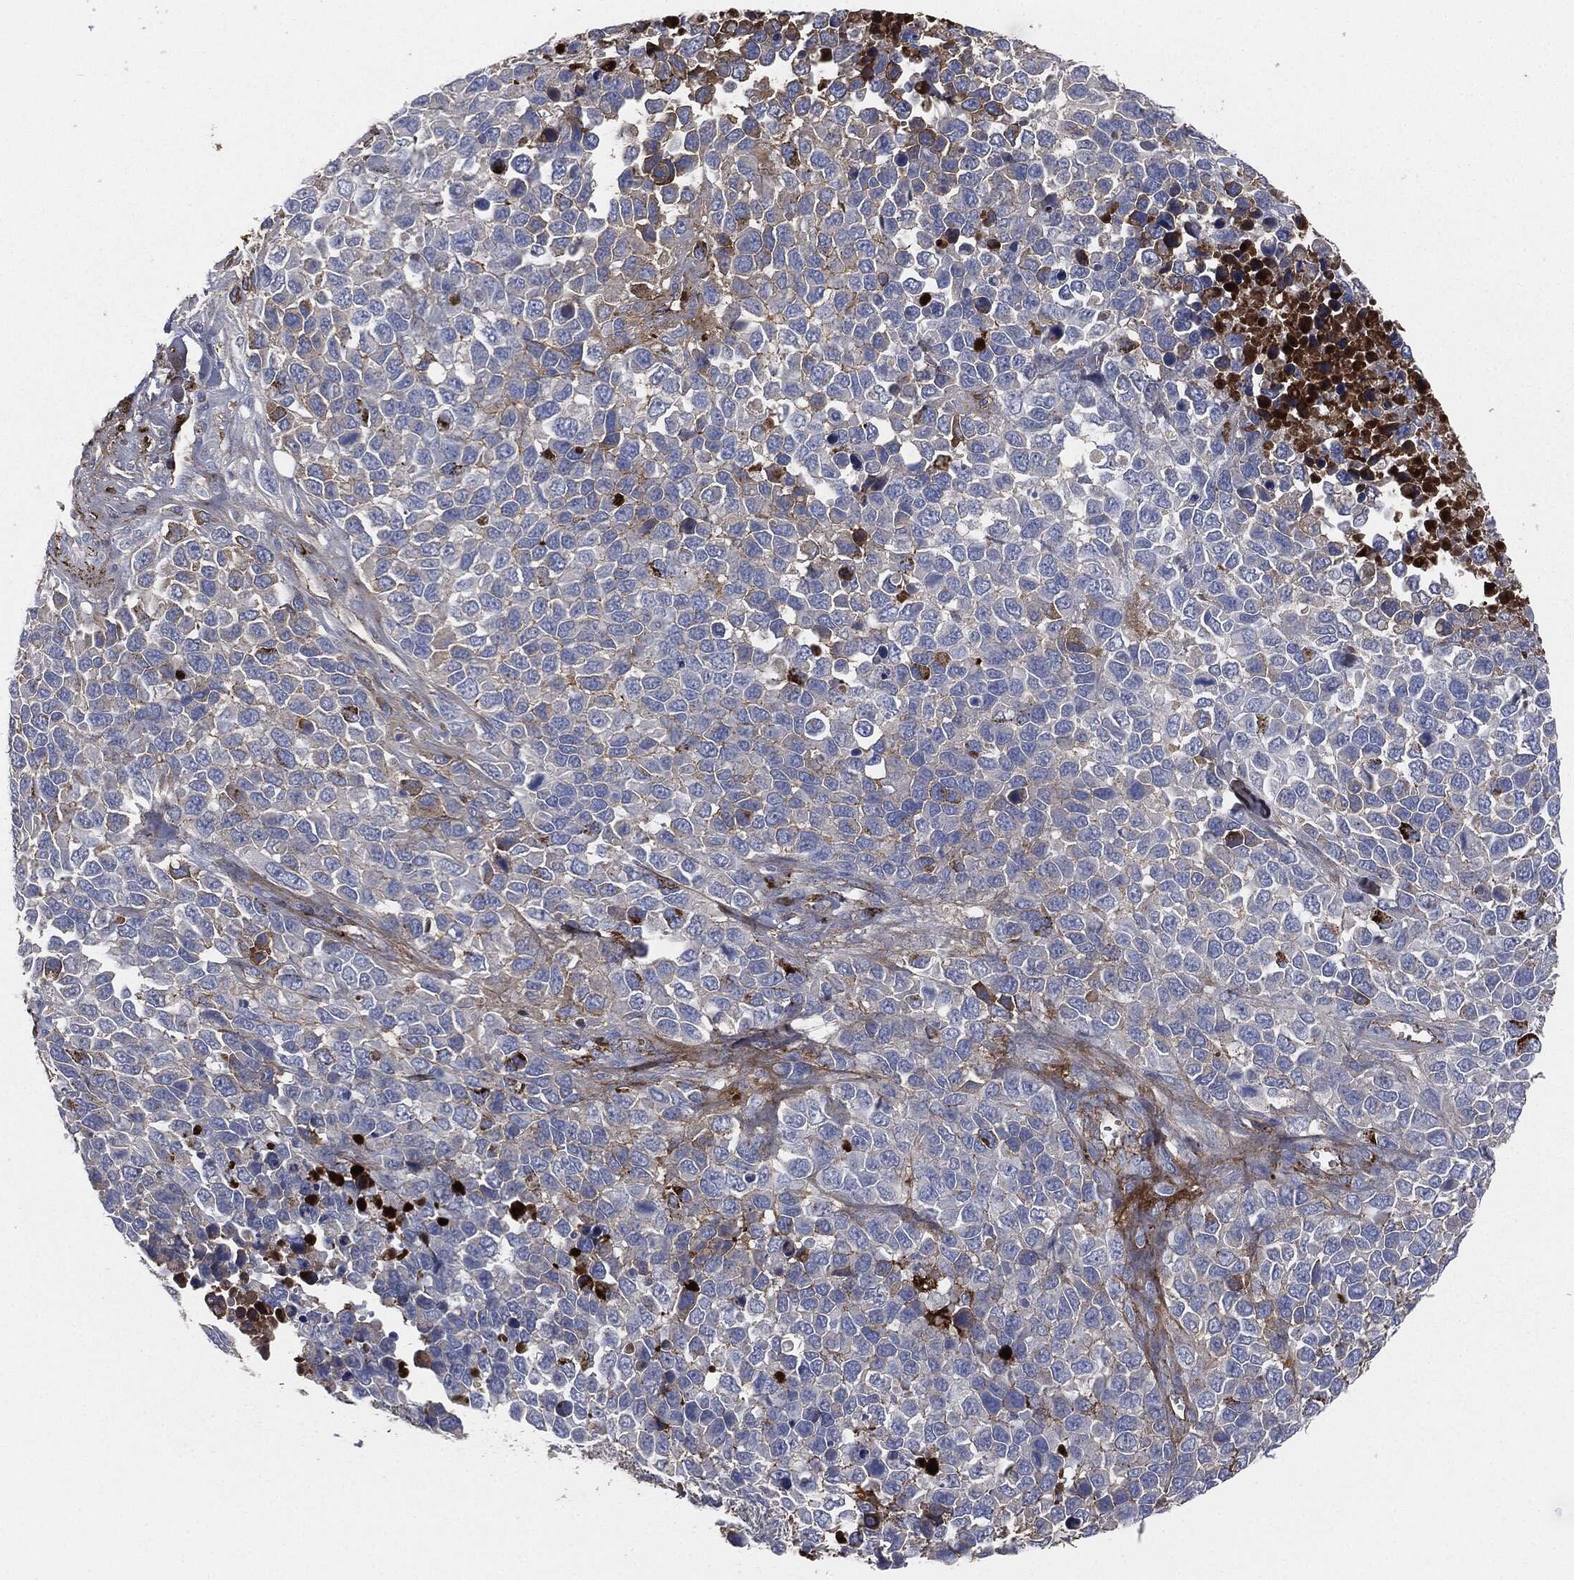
{"staining": {"intensity": "moderate", "quantity": "<25%", "location": "cytoplasmic/membranous"}, "tissue": "melanoma", "cell_type": "Tumor cells", "image_type": "cancer", "snomed": [{"axis": "morphology", "description": "Malignant melanoma, Metastatic site"}, {"axis": "topography", "description": "Skin"}], "caption": "Tumor cells demonstrate moderate cytoplasmic/membranous expression in about <25% of cells in melanoma. Immunohistochemistry (ihc) stains the protein of interest in brown and the nuclei are stained blue.", "gene": "APOB", "patient": {"sex": "male", "age": 84}}